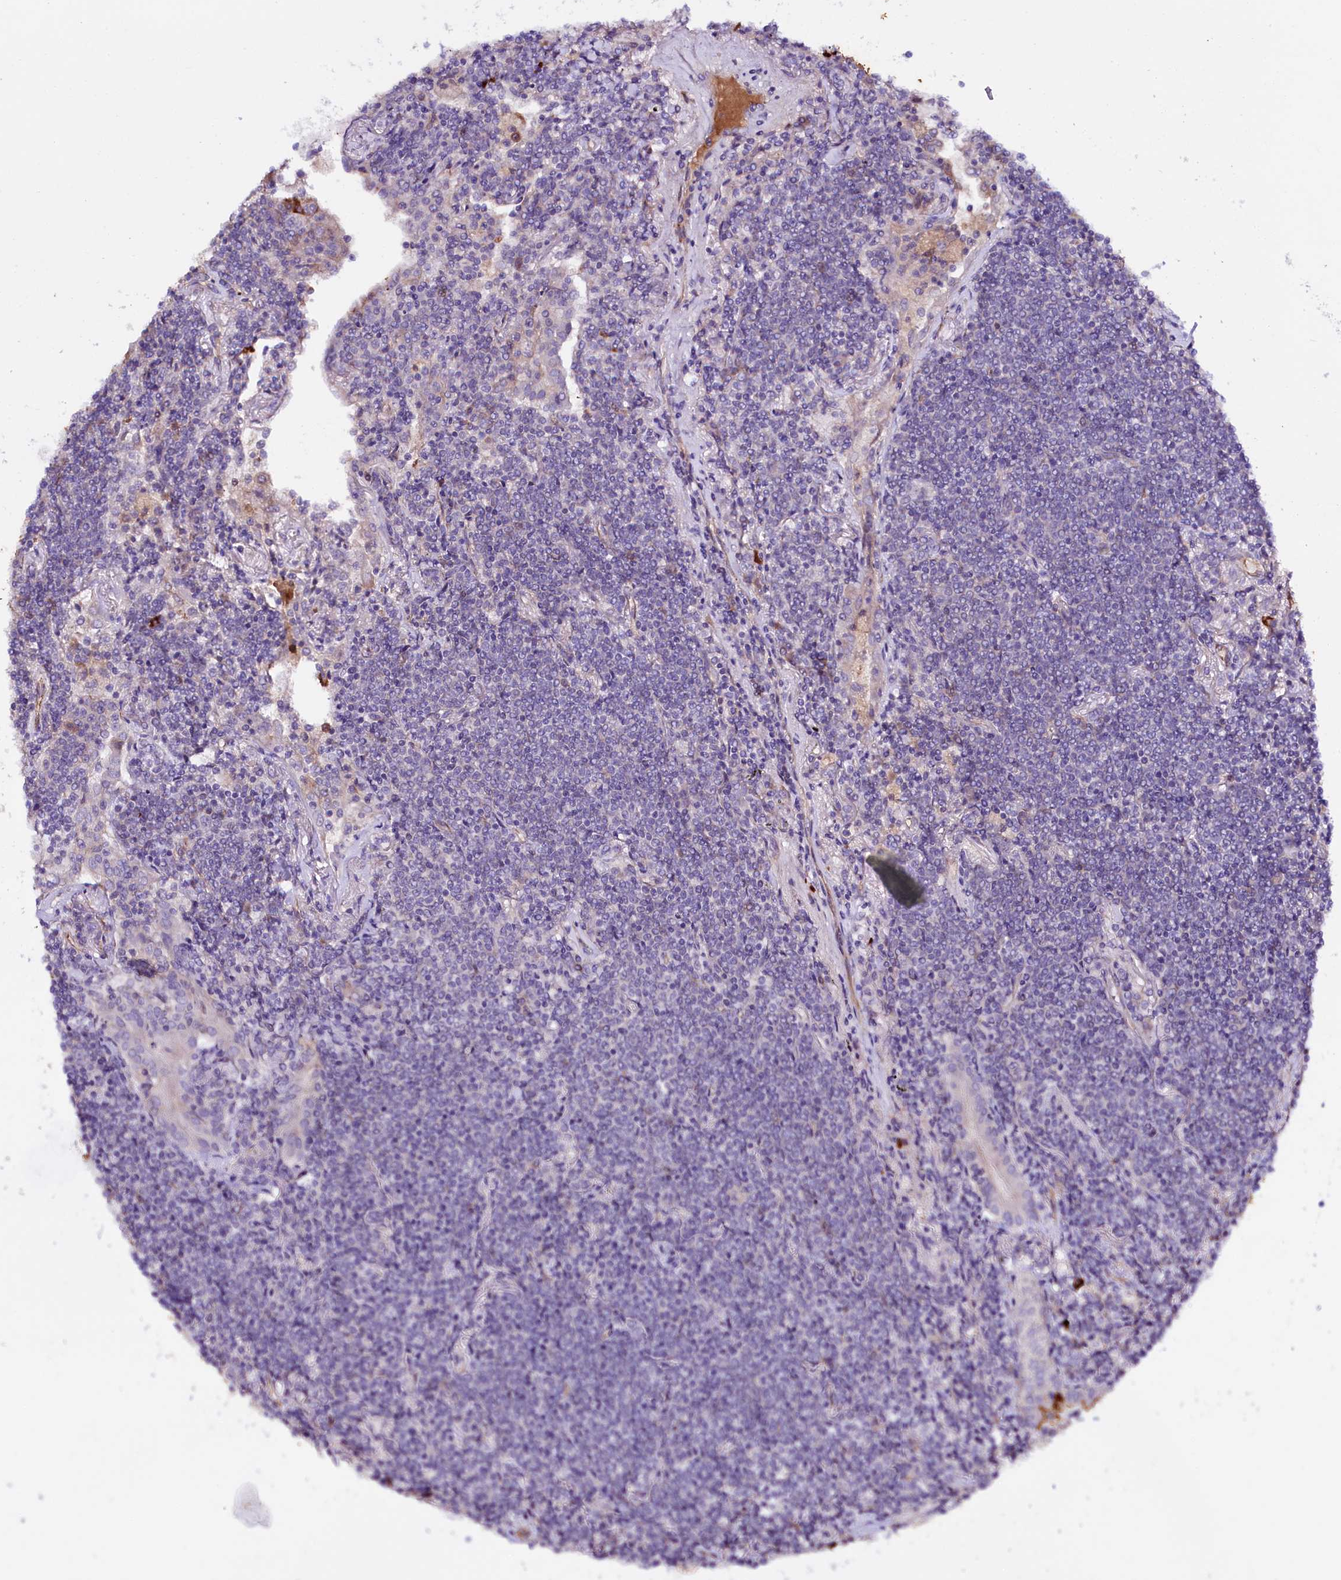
{"staining": {"intensity": "negative", "quantity": "none", "location": "none"}, "tissue": "lymphoma", "cell_type": "Tumor cells", "image_type": "cancer", "snomed": [{"axis": "morphology", "description": "Malignant lymphoma, non-Hodgkin's type, Low grade"}, {"axis": "topography", "description": "Lung"}], "caption": "The micrograph demonstrates no significant positivity in tumor cells of low-grade malignant lymphoma, non-Hodgkin's type.", "gene": "SLC7A1", "patient": {"sex": "female", "age": 71}}